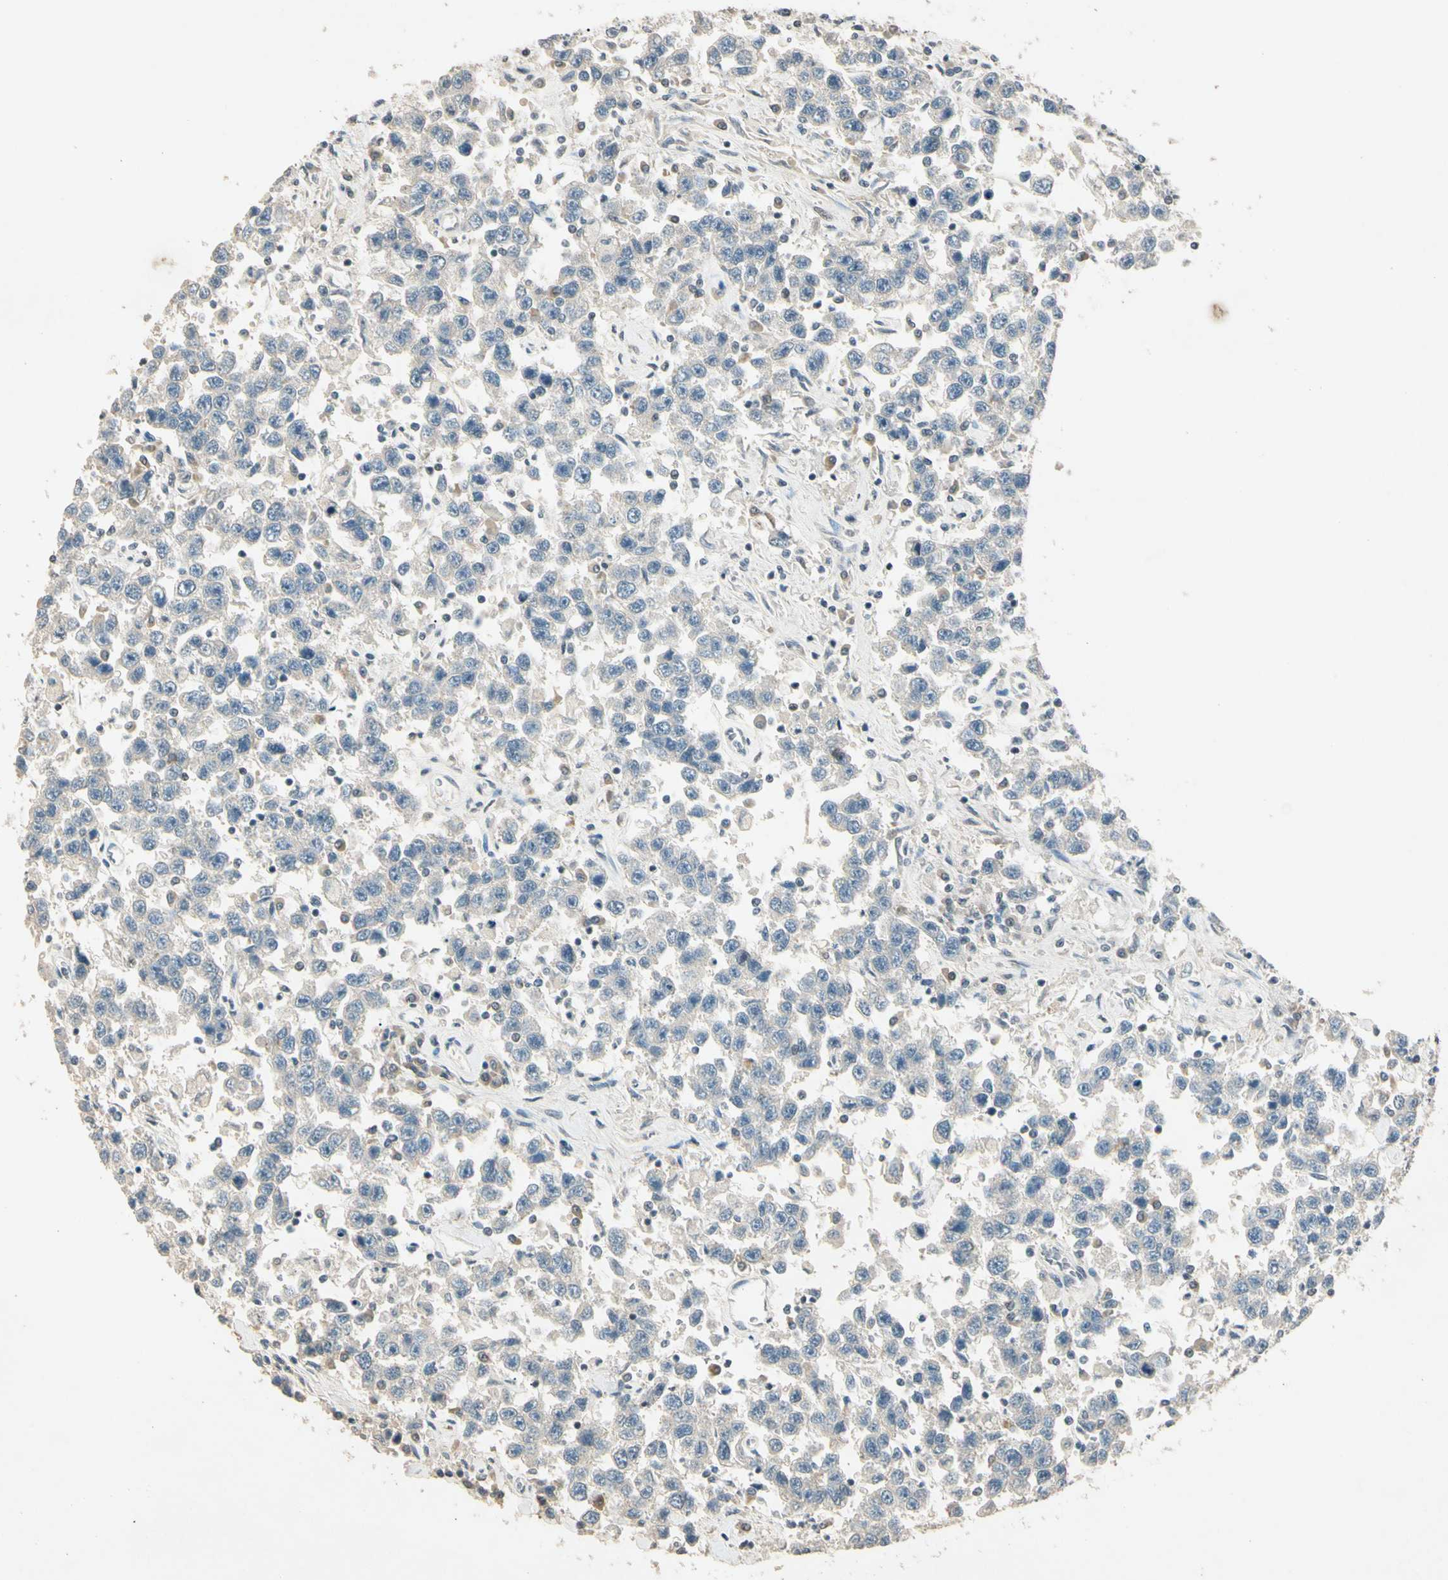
{"staining": {"intensity": "weak", "quantity": "25%-75%", "location": "cytoplasmic/membranous"}, "tissue": "testis cancer", "cell_type": "Tumor cells", "image_type": "cancer", "snomed": [{"axis": "morphology", "description": "Seminoma, NOS"}, {"axis": "topography", "description": "Testis"}], "caption": "A high-resolution photomicrograph shows immunohistochemistry staining of testis seminoma, which demonstrates weak cytoplasmic/membranous staining in approximately 25%-75% of tumor cells.", "gene": "ZBTB4", "patient": {"sex": "male", "age": 41}}